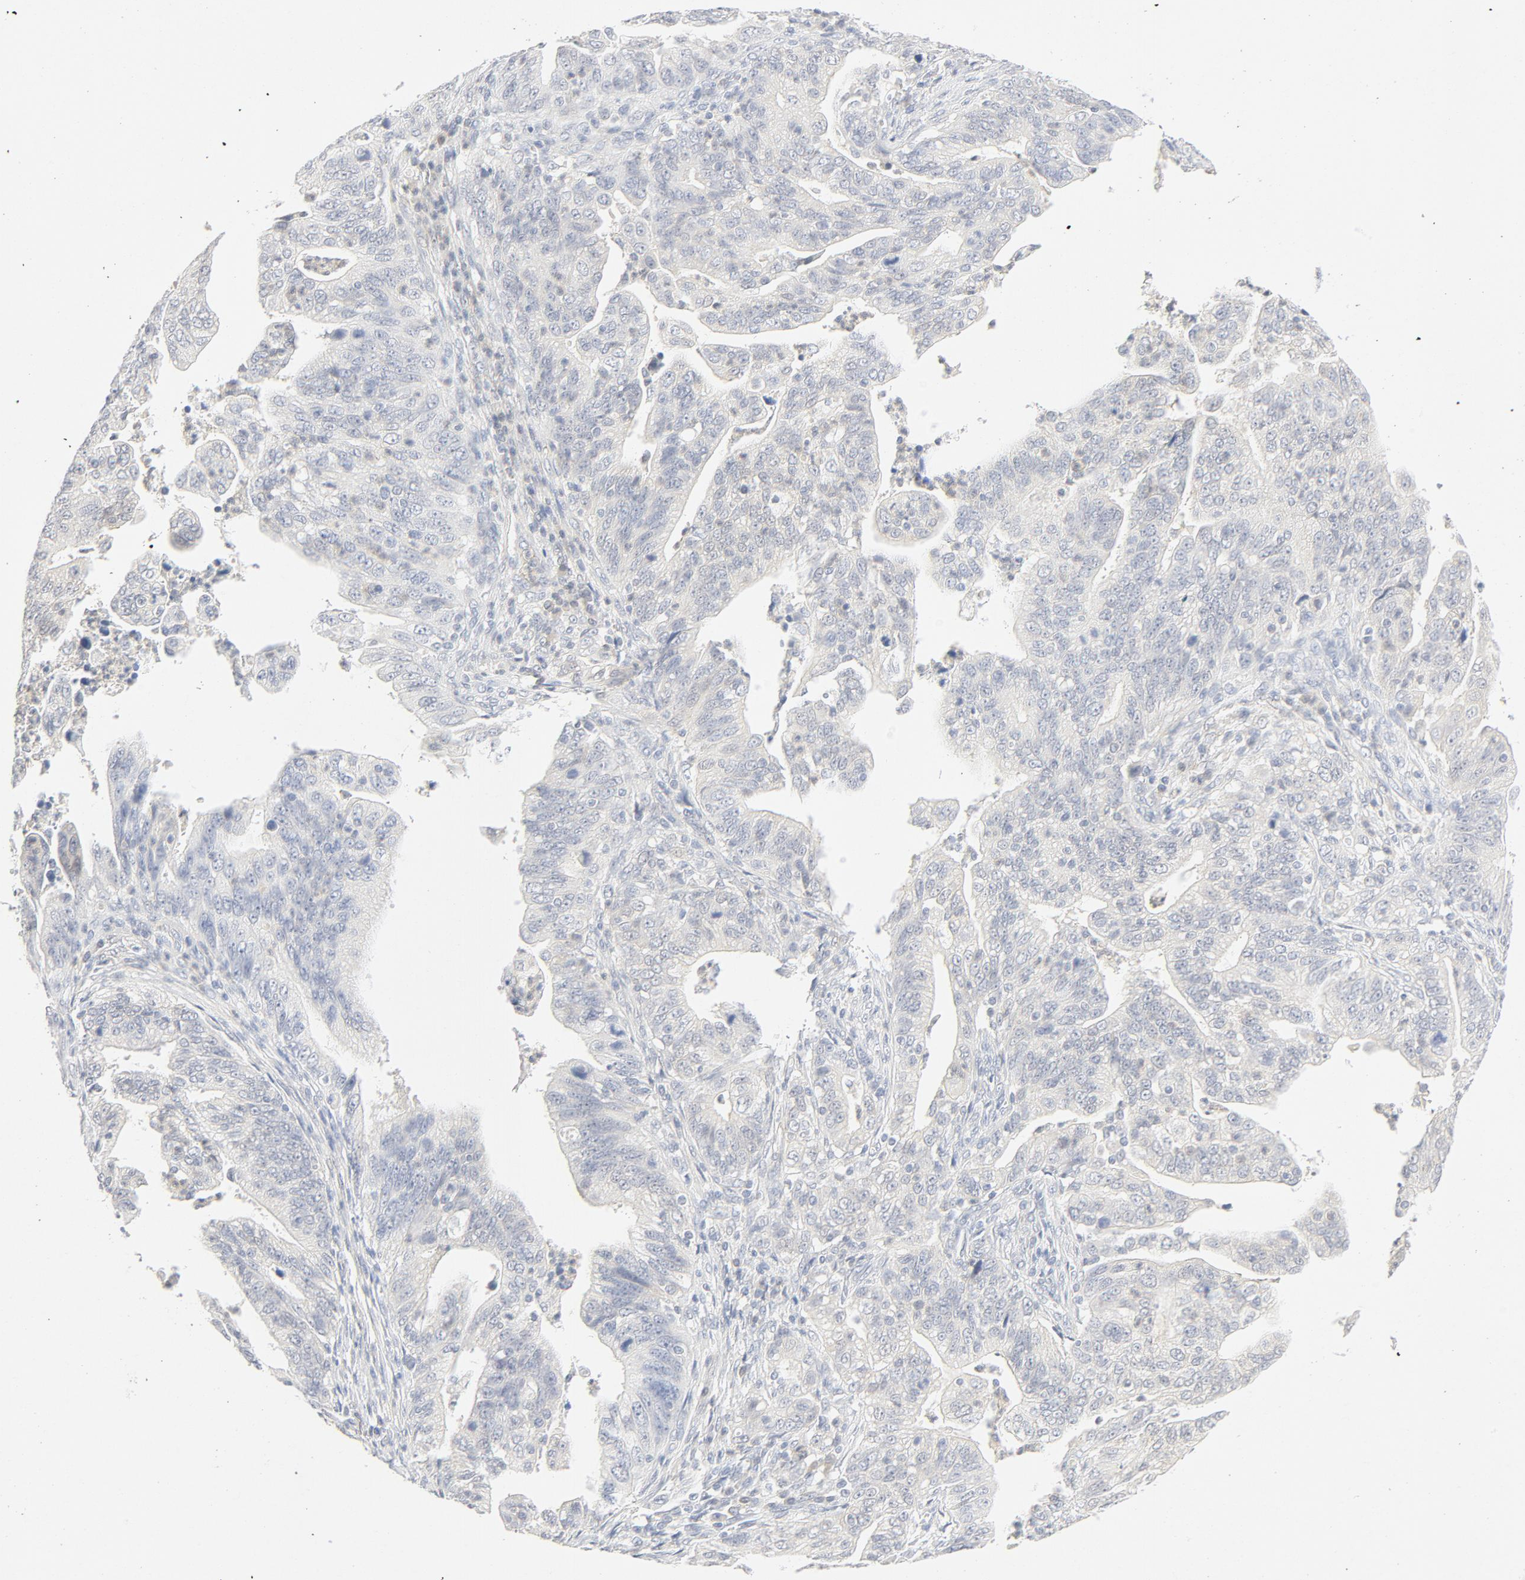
{"staining": {"intensity": "negative", "quantity": "none", "location": "none"}, "tissue": "stomach cancer", "cell_type": "Tumor cells", "image_type": "cancer", "snomed": [{"axis": "morphology", "description": "Adenocarcinoma, NOS"}, {"axis": "topography", "description": "Stomach, upper"}], "caption": "Stomach cancer stained for a protein using IHC displays no expression tumor cells.", "gene": "PGM1", "patient": {"sex": "female", "age": 50}}